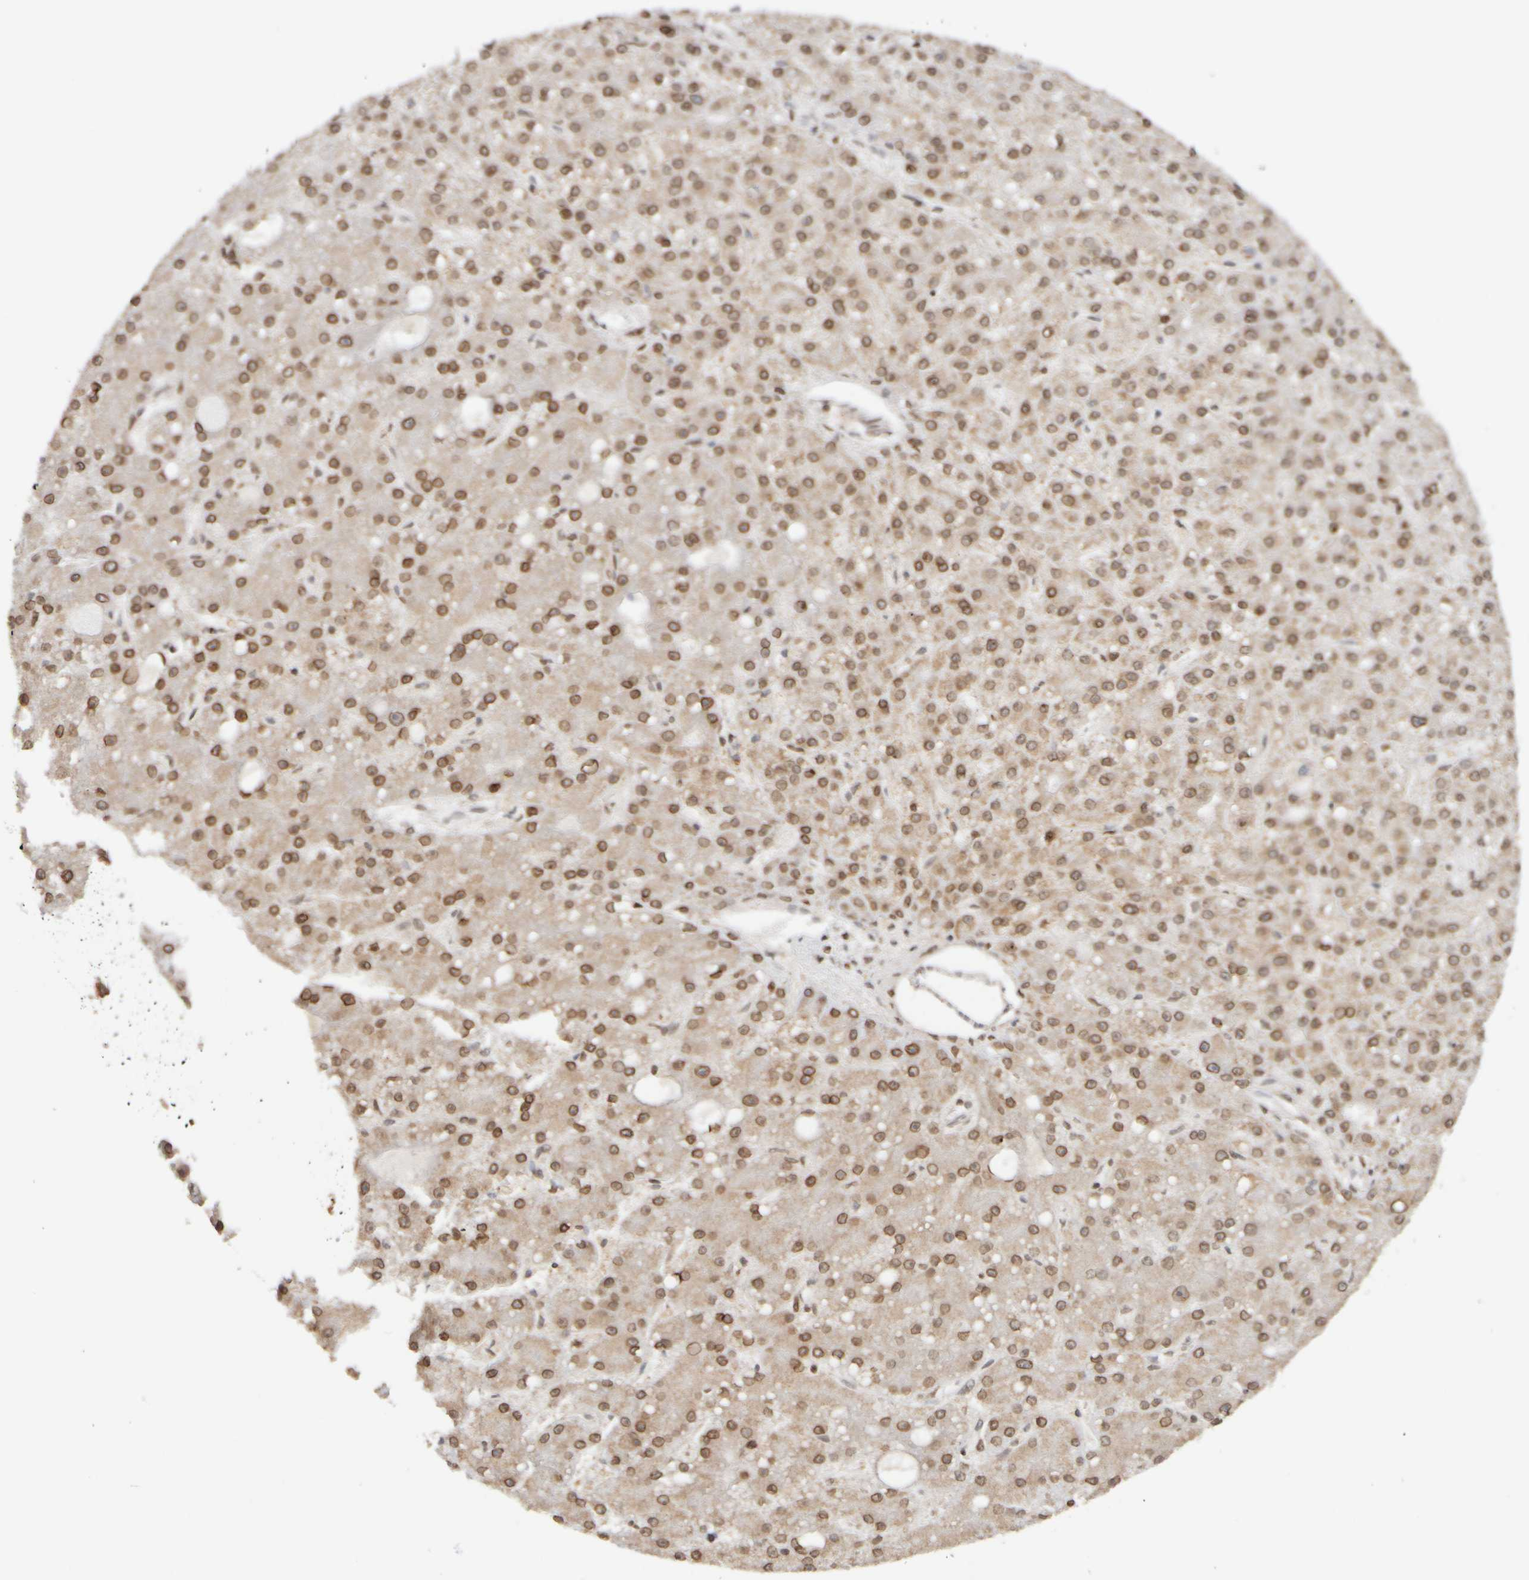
{"staining": {"intensity": "moderate", "quantity": ">75%", "location": "cytoplasmic/membranous,nuclear"}, "tissue": "liver cancer", "cell_type": "Tumor cells", "image_type": "cancer", "snomed": [{"axis": "morphology", "description": "Carcinoma, Hepatocellular, NOS"}, {"axis": "topography", "description": "Liver"}], "caption": "Immunohistochemical staining of liver cancer (hepatocellular carcinoma) reveals medium levels of moderate cytoplasmic/membranous and nuclear protein expression in approximately >75% of tumor cells.", "gene": "ZC3HC1", "patient": {"sex": "male", "age": 67}}